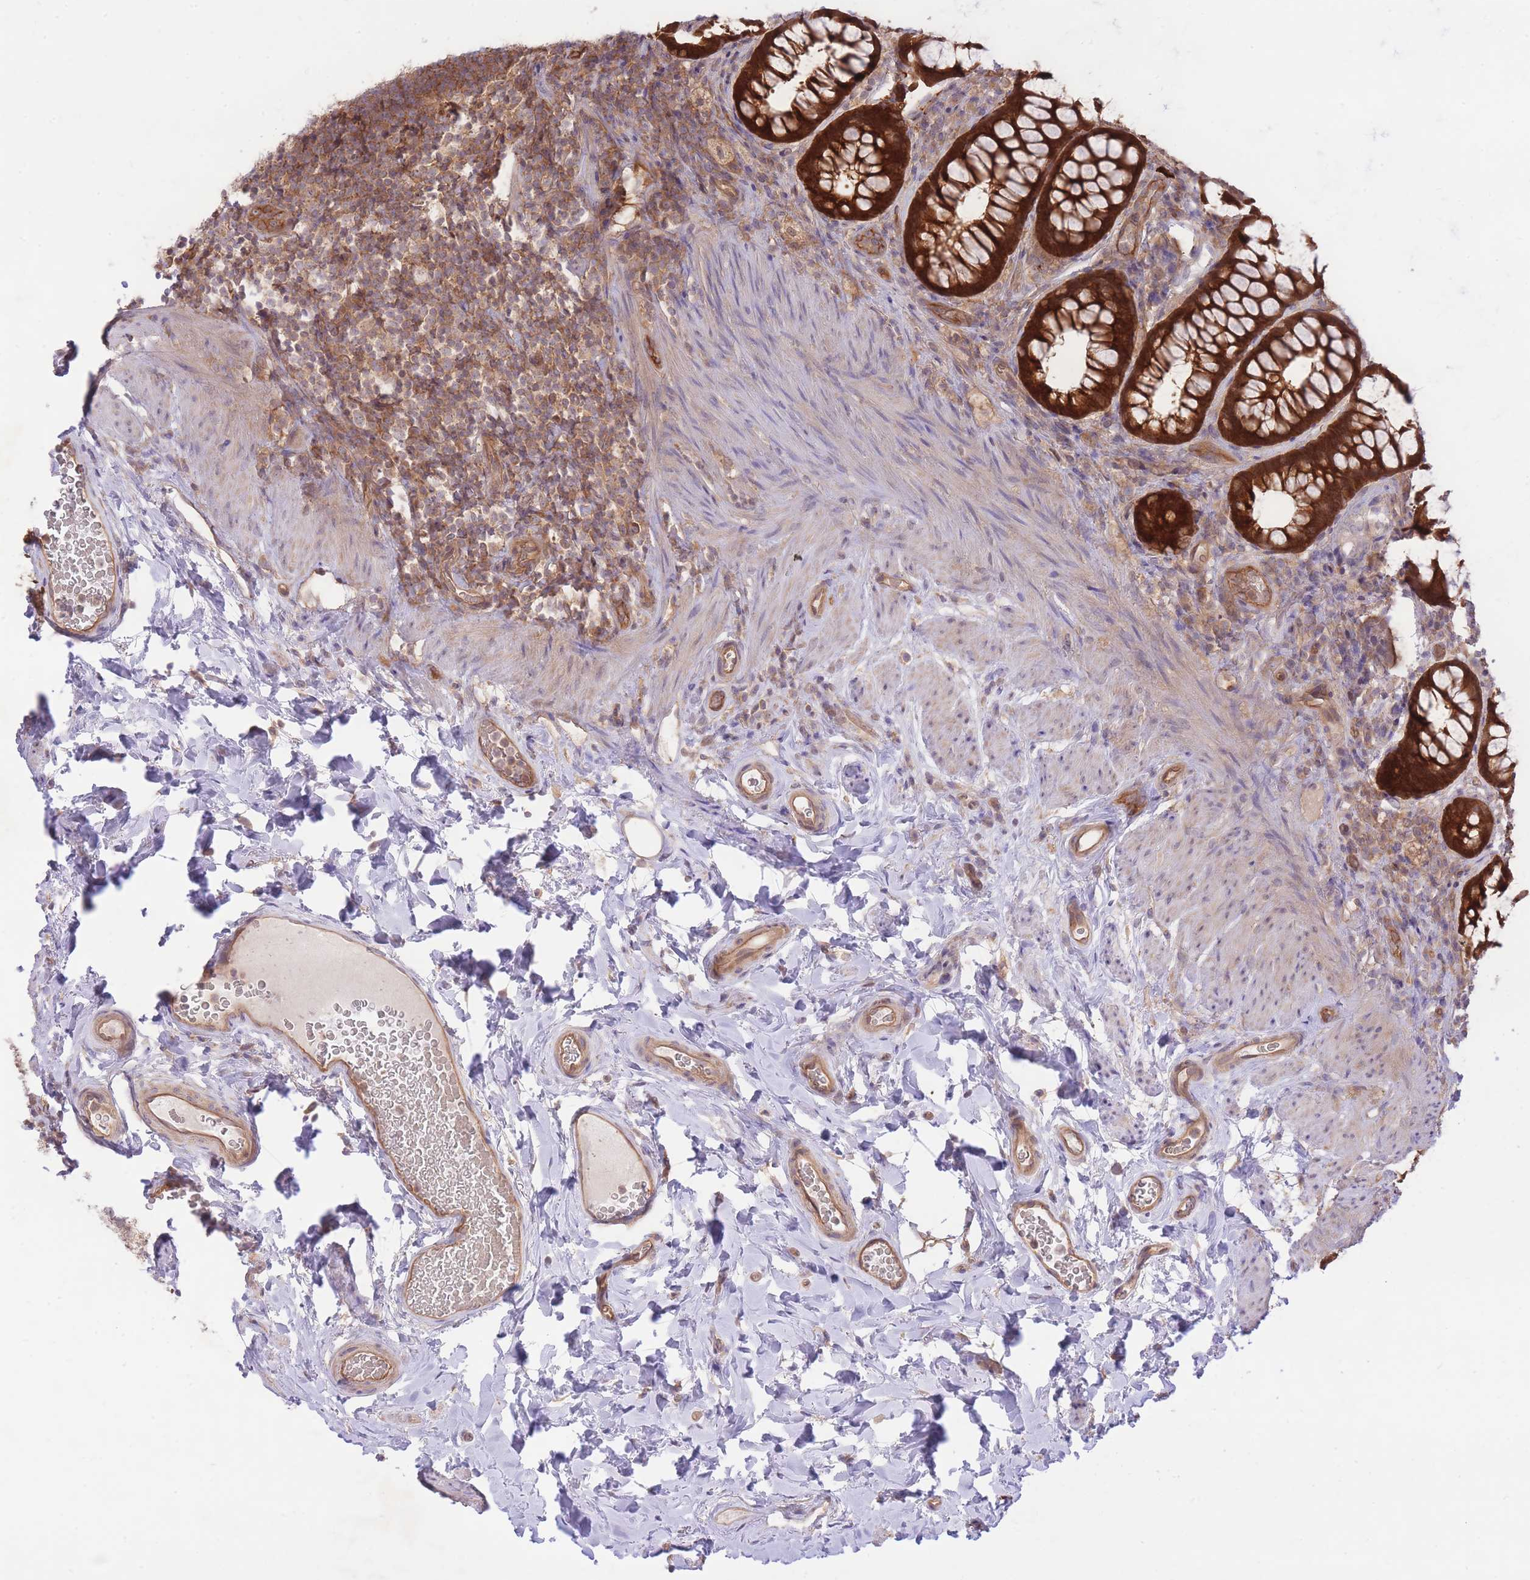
{"staining": {"intensity": "strong", "quantity": ">75%", "location": "cytoplasmic/membranous"}, "tissue": "rectum", "cell_type": "Glandular cells", "image_type": "normal", "snomed": [{"axis": "morphology", "description": "Normal tissue, NOS"}, {"axis": "topography", "description": "Rectum"}, {"axis": "topography", "description": "Peripheral nerve tissue"}], "caption": "The photomicrograph exhibits immunohistochemical staining of normal rectum. There is strong cytoplasmic/membranous expression is identified in approximately >75% of glandular cells.", "gene": "PREP", "patient": {"sex": "female", "age": 69}}